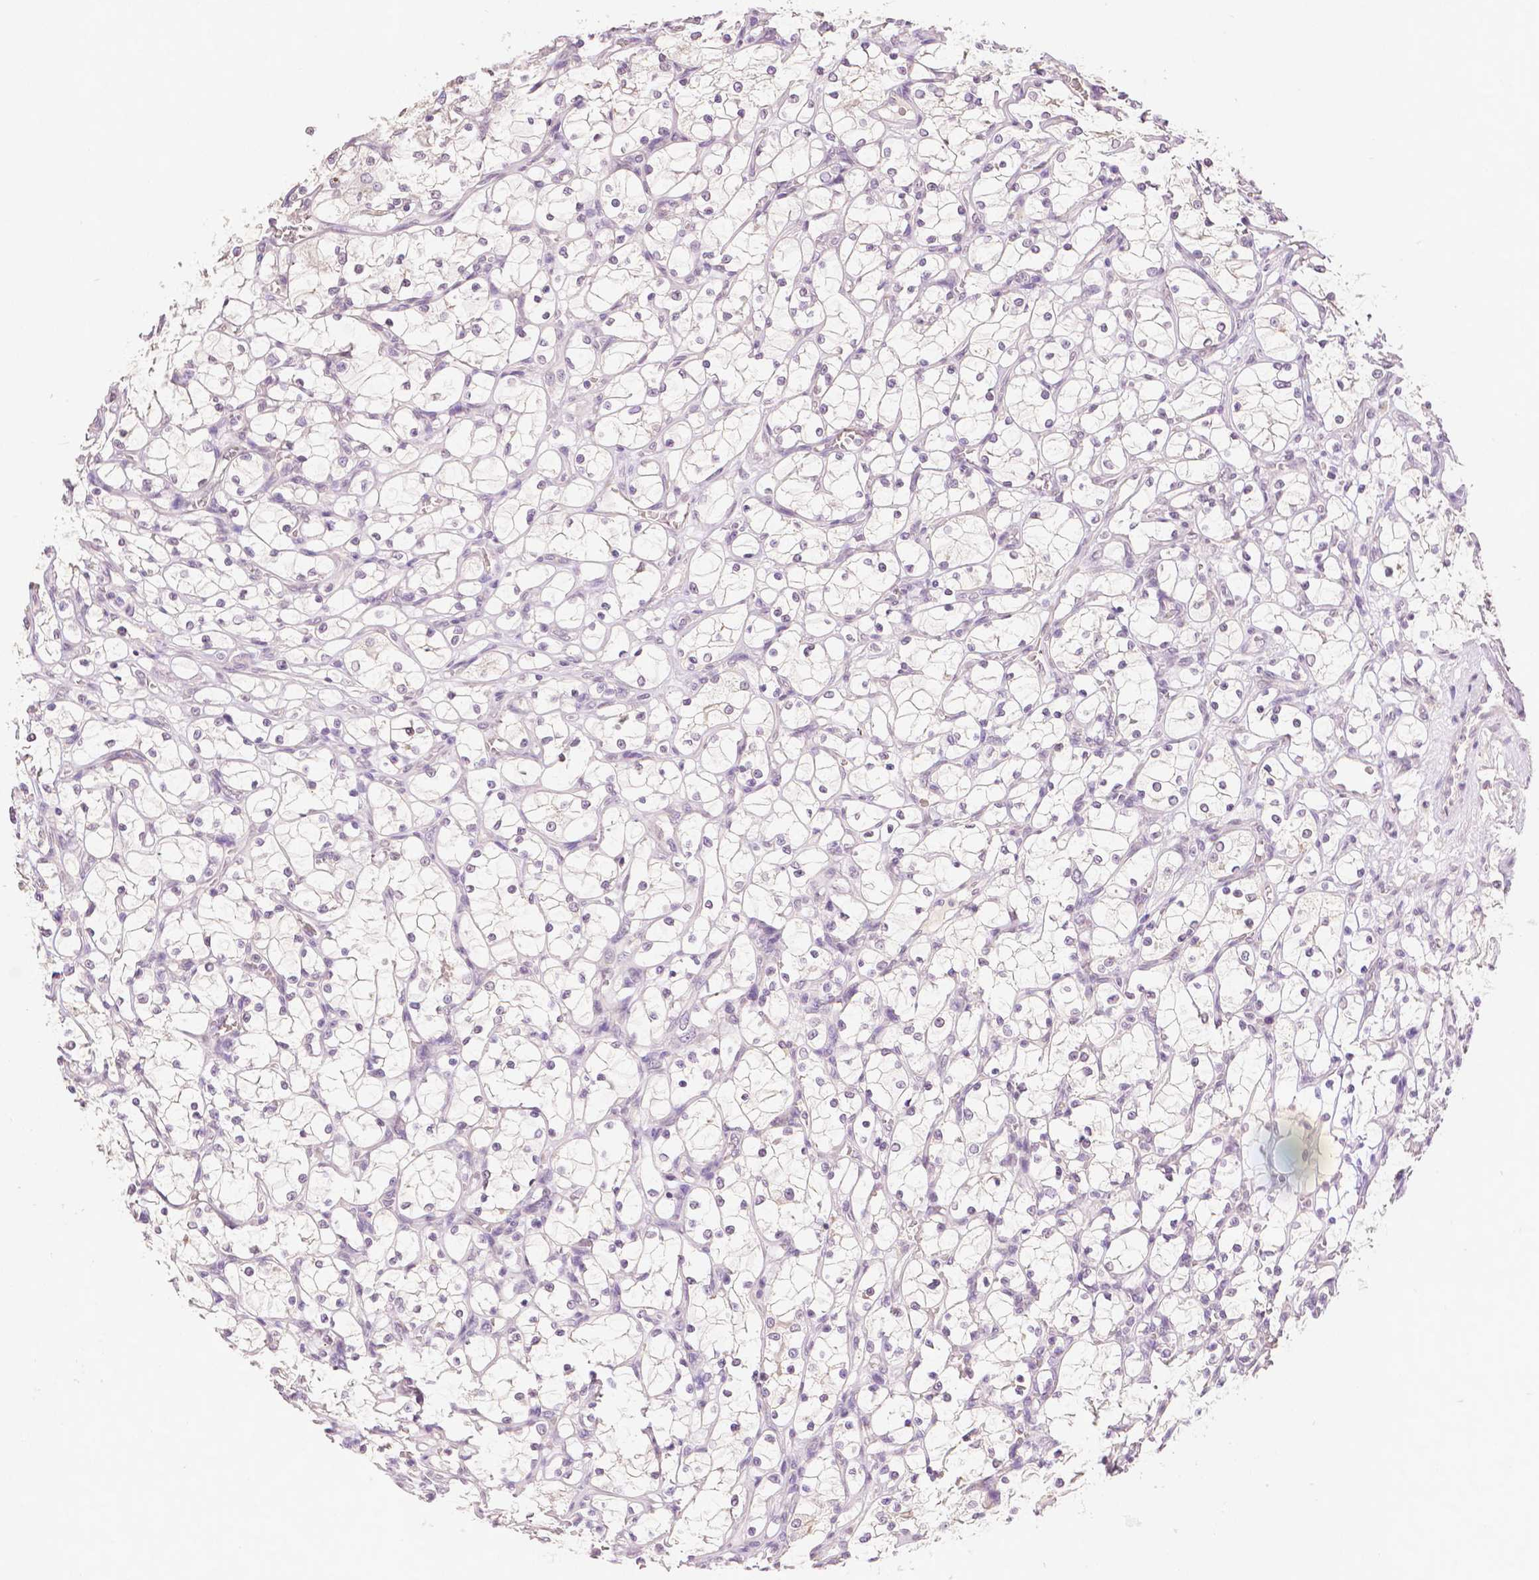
{"staining": {"intensity": "negative", "quantity": "none", "location": "none"}, "tissue": "renal cancer", "cell_type": "Tumor cells", "image_type": "cancer", "snomed": [{"axis": "morphology", "description": "Adenocarcinoma, NOS"}, {"axis": "topography", "description": "Kidney"}], "caption": "An immunohistochemistry (IHC) image of adenocarcinoma (renal) is shown. There is no staining in tumor cells of adenocarcinoma (renal).", "gene": "TGM1", "patient": {"sex": "female", "age": 69}}